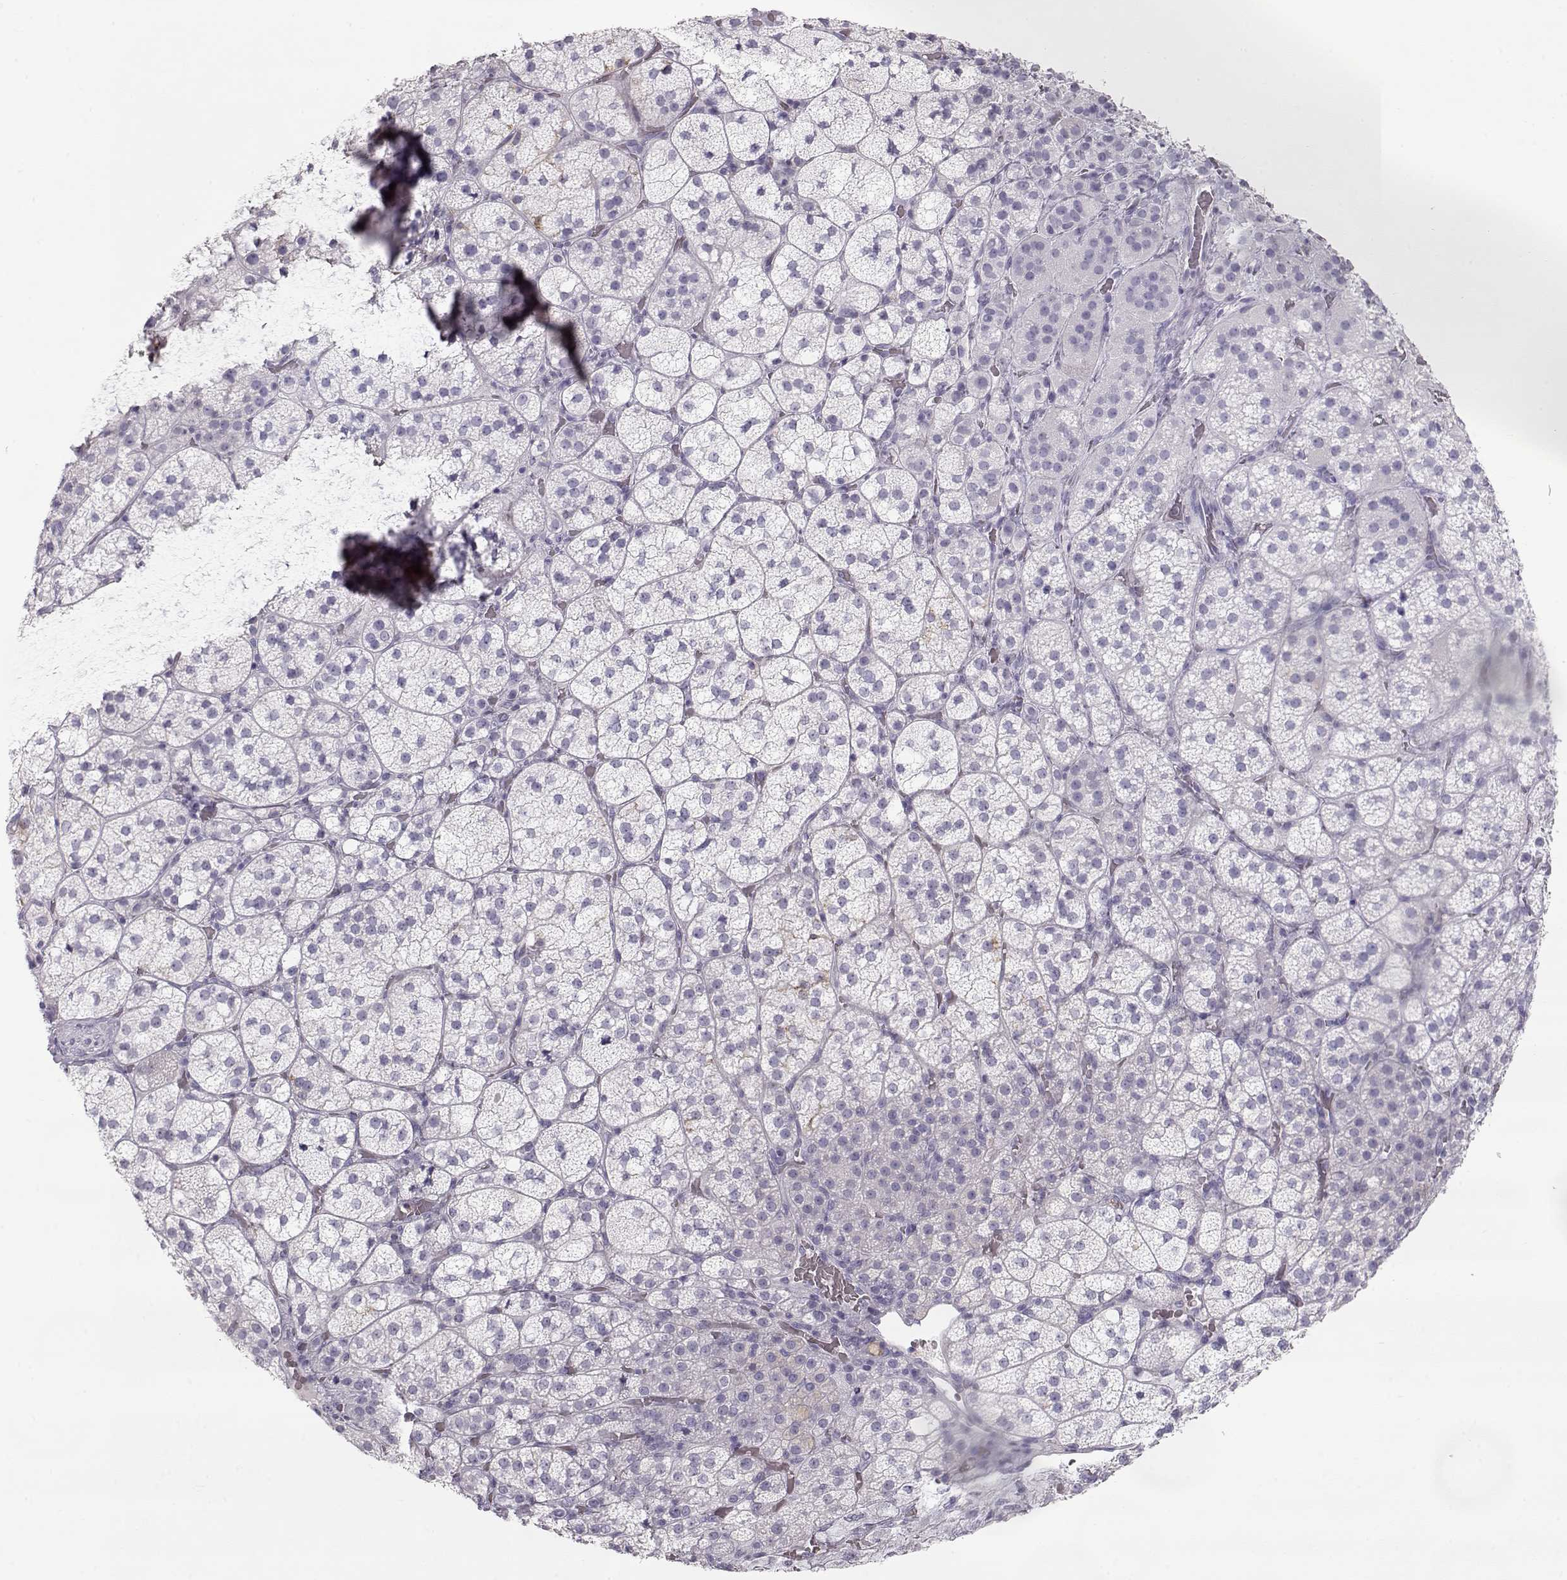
{"staining": {"intensity": "negative", "quantity": "none", "location": "none"}, "tissue": "adrenal gland", "cell_type": "Glandular cells", "image_type": "normal", "snomed": [{"axis": "morphology", "description": "Normal tissue, NOS"}, {"axis": "topography", "description": "Adrenal gland"}], "caption": "High magnification brightfield microscopy of normal adrenal gland stained with DAB (3,3'-diaminobenzidine) (brown) and counterstained with hematoxylin (blue): glandular cells show no significant positivity. The staining was performed using DAB to visualize the protein expression in brown, while the nuclei were stained in blue with hematoxylin (Magnification: 20x).", "gene": "MIP", "patient": {"sex": "female", "age": 60}}